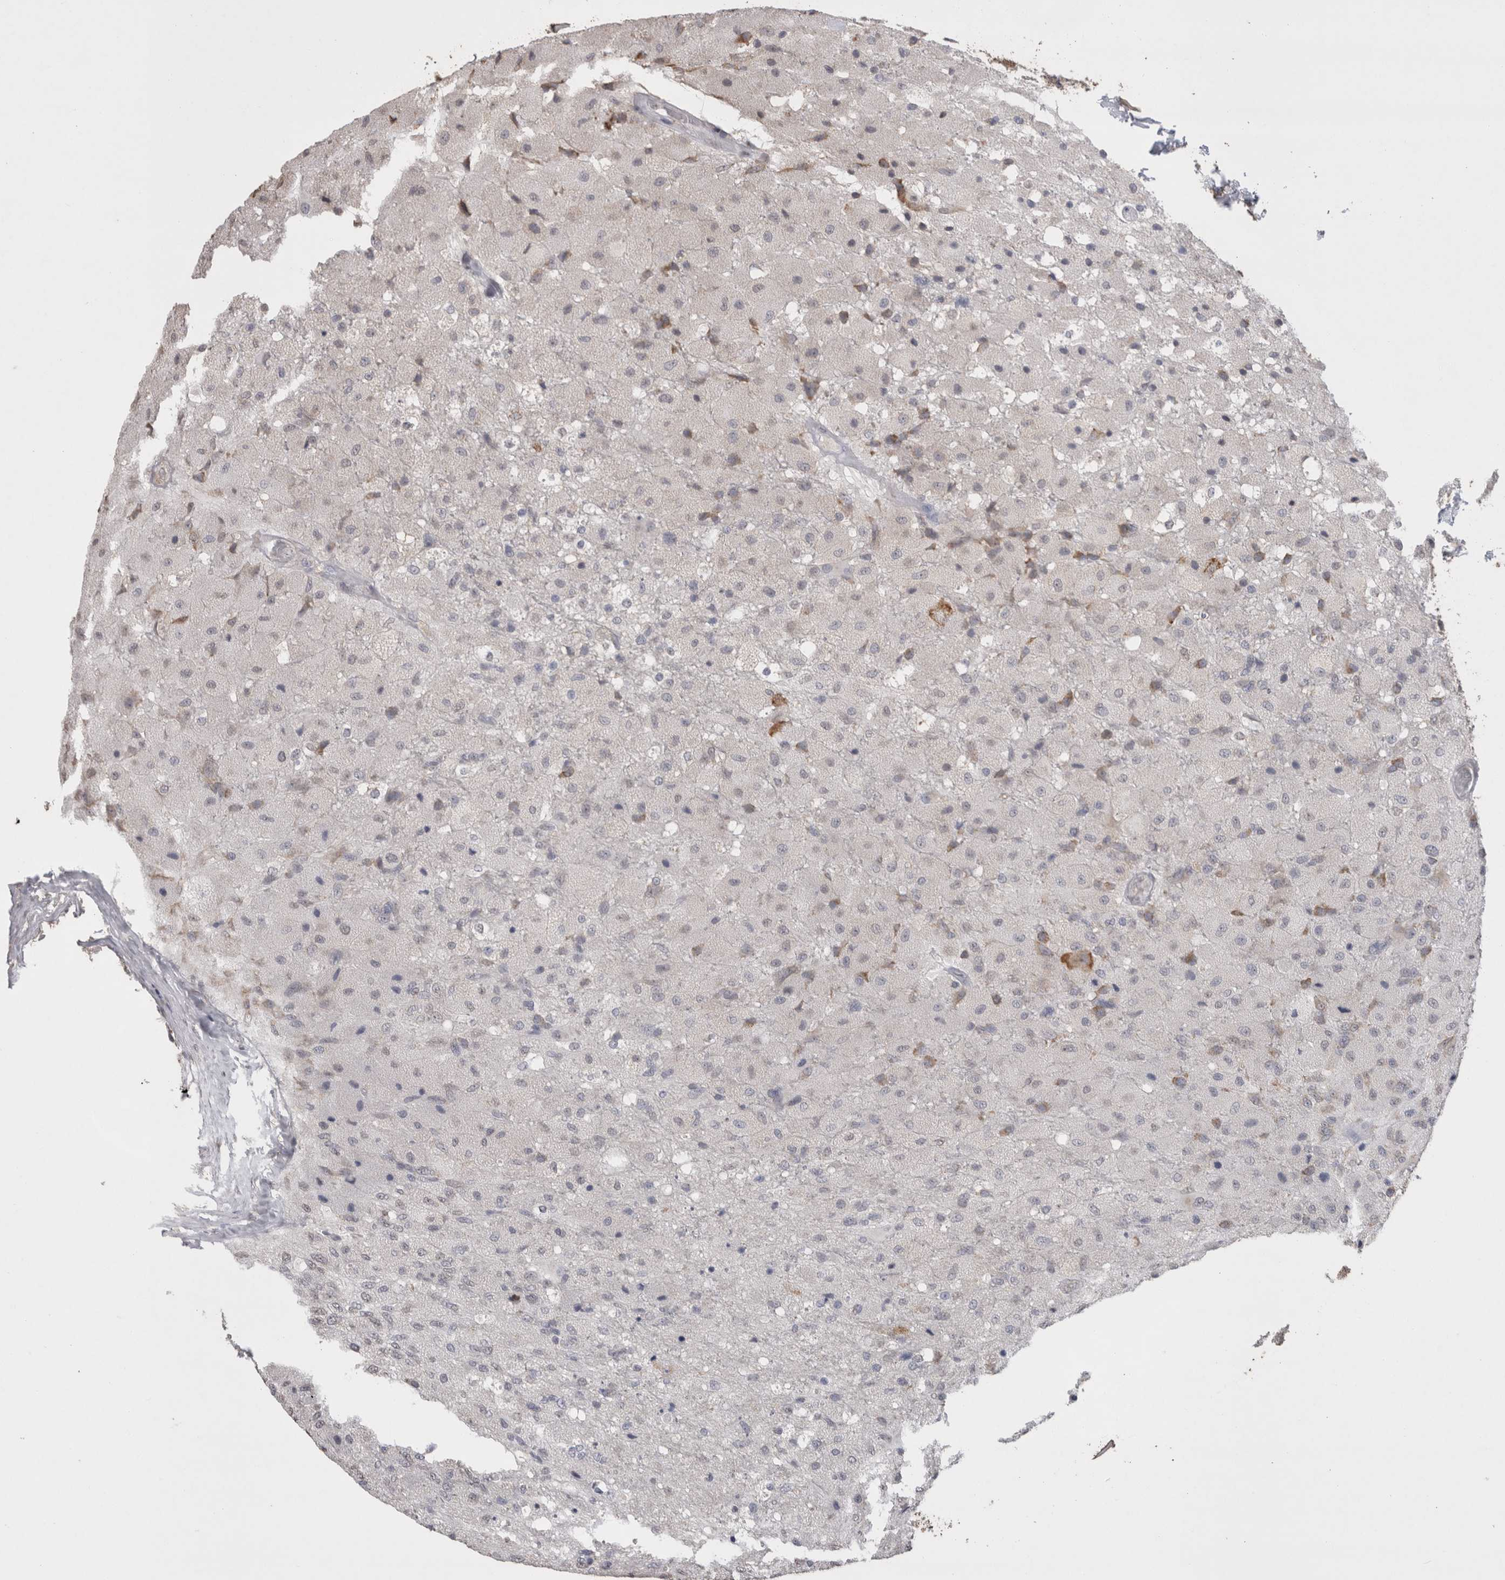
{"staining": {"intensity": "negative", "quantity": "none", "location": "none"}, "tissue": "glioma", "cell_type": "Tumor cells", "image_type": "cancer", "snomed": [{"axis": "morphology", "description": "Normal tissue, NOS"}, {"axis": "morphology", "description": "Glioma, malignant, High grade"}, {"axis": "topography", "description": "Cerebral cortex"}], "caption": "Immunohistochemistry (IHC) photomicrograph of human glioma stained for a protein (brown), which reveals no positivity in tumor cells.", "gene": "NOMO1", "patient": {"sex": "male", "age": 77}}